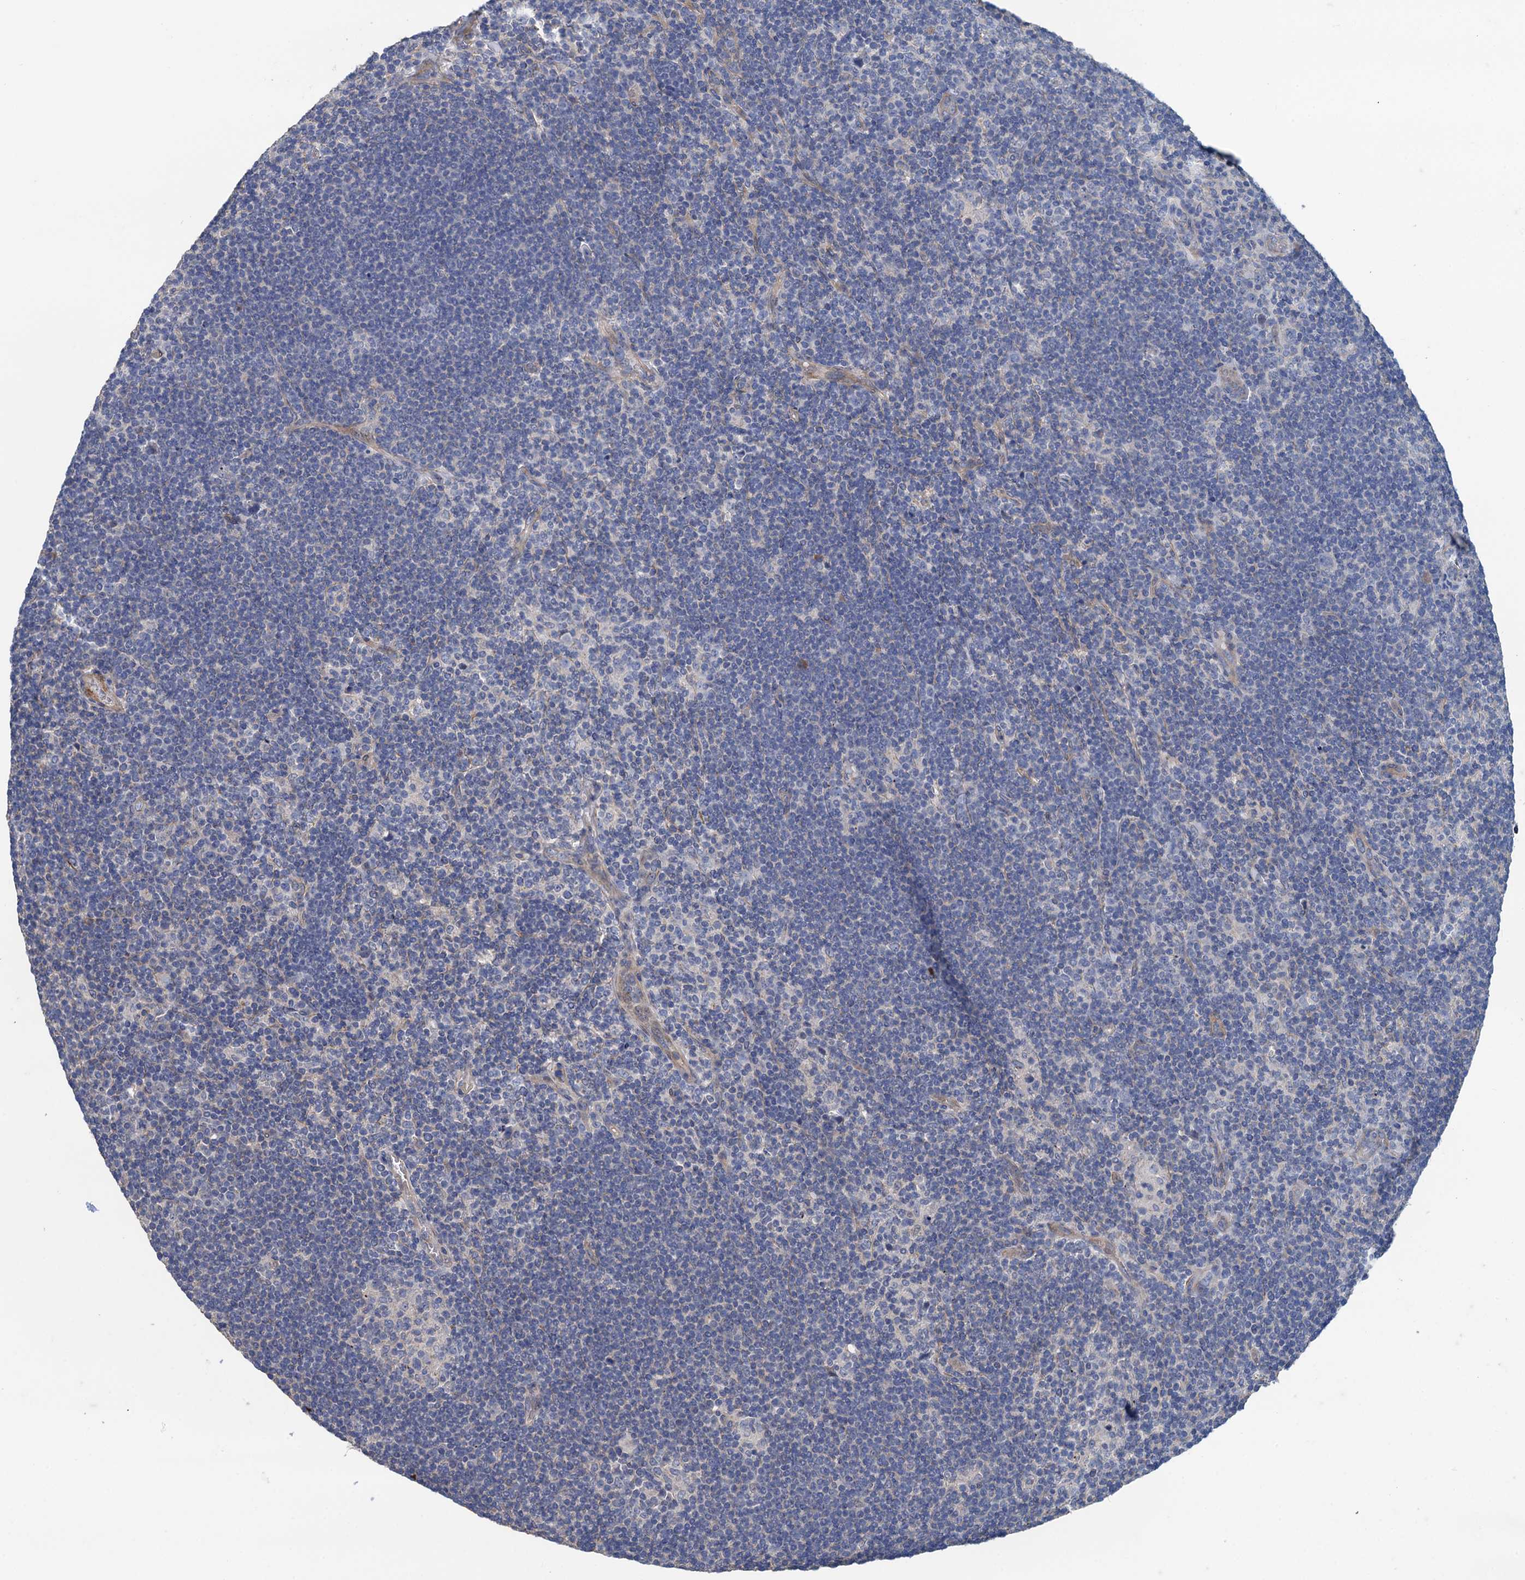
{"staining": {"intensity": "negative", "quantity": "none", "location": "none"}, "tissue": "lymphoma", "cell_type": "Tumor cells", "image_type": "cancer", "snomed": [{"axis": "morphology", "description": "Hodgkin's disease, NOS"}, {"axis": "topography", "description": "Lymph node"}], "caption": "Tumor cells show no significant staining in Hodgkin's disease.", "gene": "SMCO3", "patient": {"sex": "female", "age": 57}}